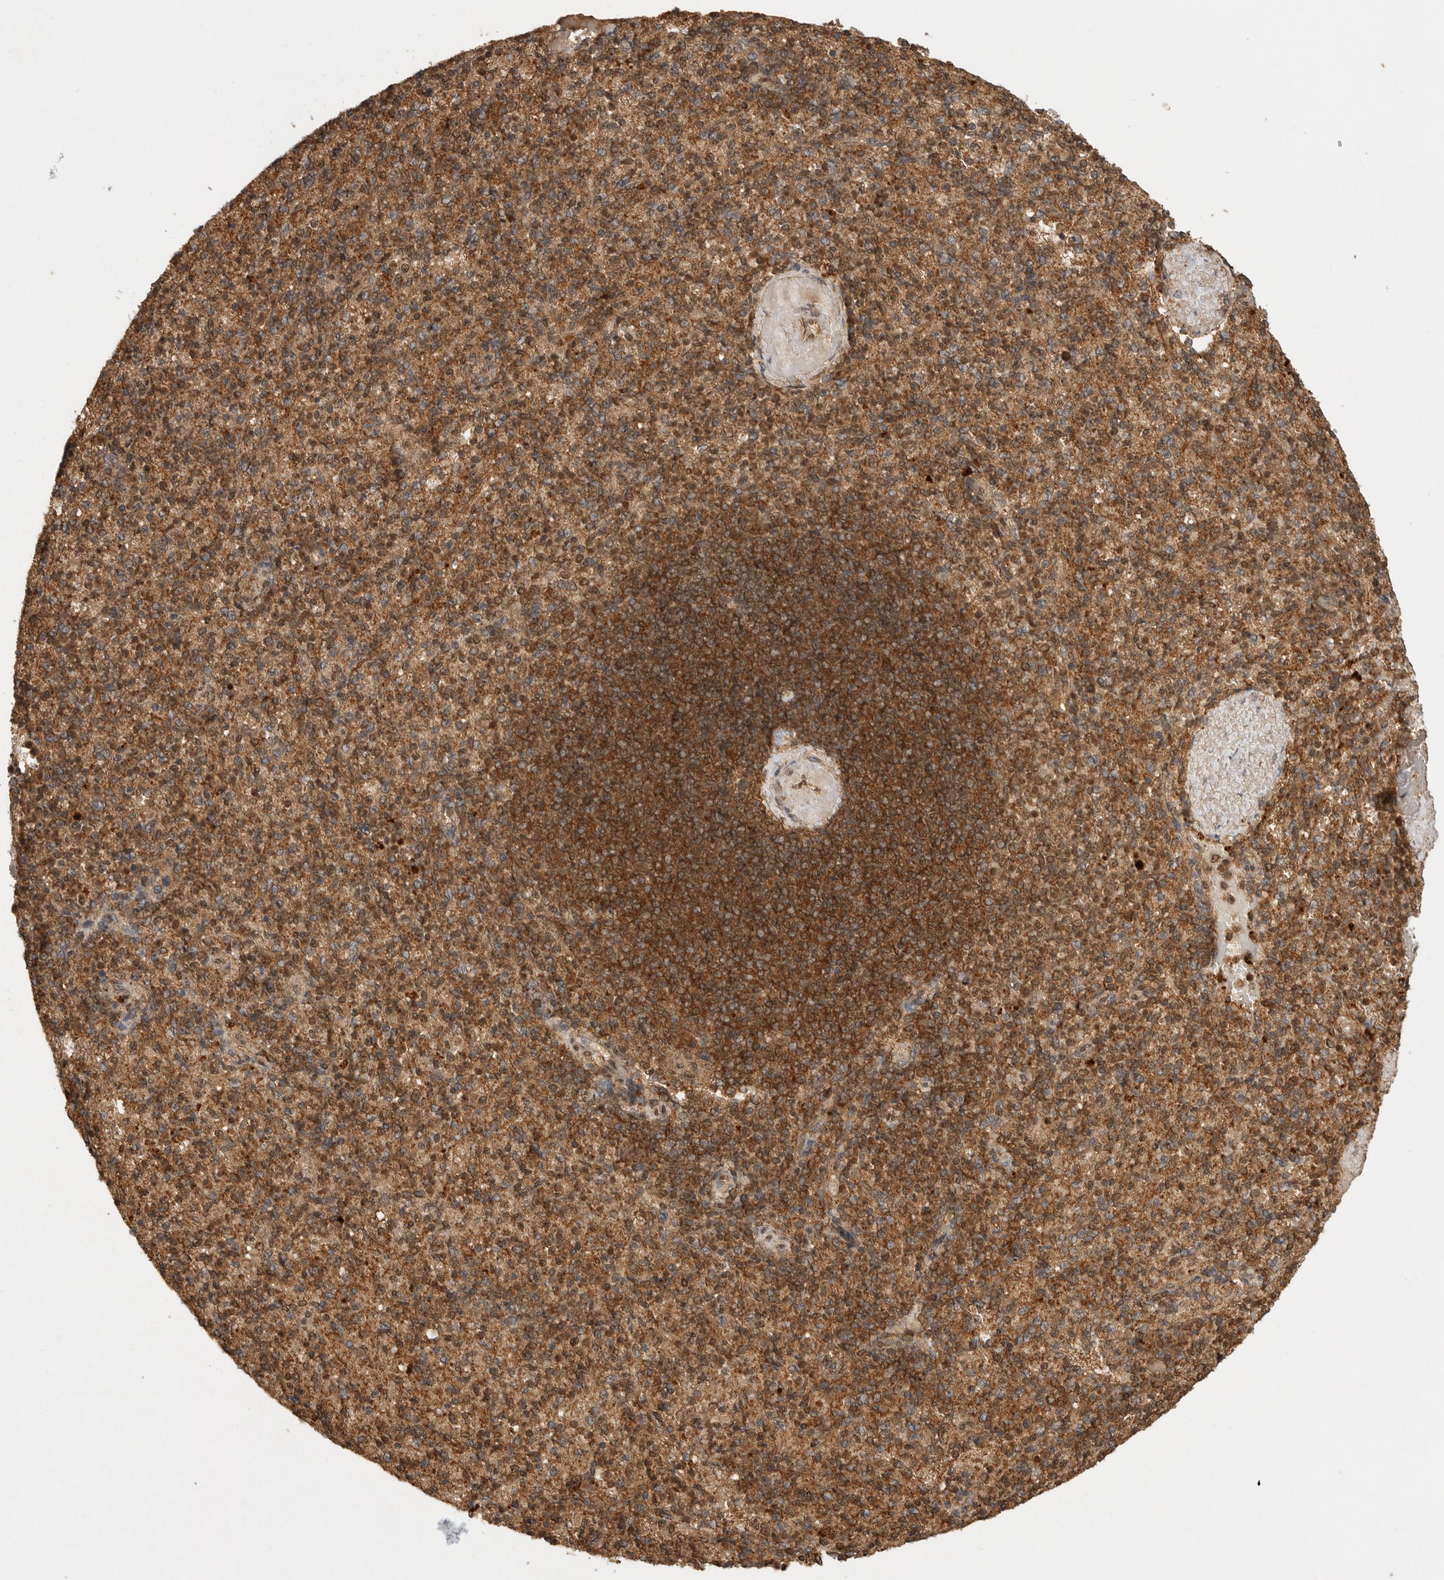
{"staining": {"intensity": "moderate", "quantity": ">75%", "location": "cytoplasmic/membranous"}, "tissue": "spleen", "cell_type": "Cells in red pulp", "image_type": "normal", "snomed": [{"axis": "morphology", "description": "Normal tissue, NOS"}, {"axis": "topography", "description": "Spleen"}], "caption": "Unremarkable spleen shows moderate cytoplasmic/membranous staining in approximately >75% of cells in red pulp, visualized by immunohistochemistry.", "gene": "ICOSLG", "patient": {"sex": "female", "age": 74}}